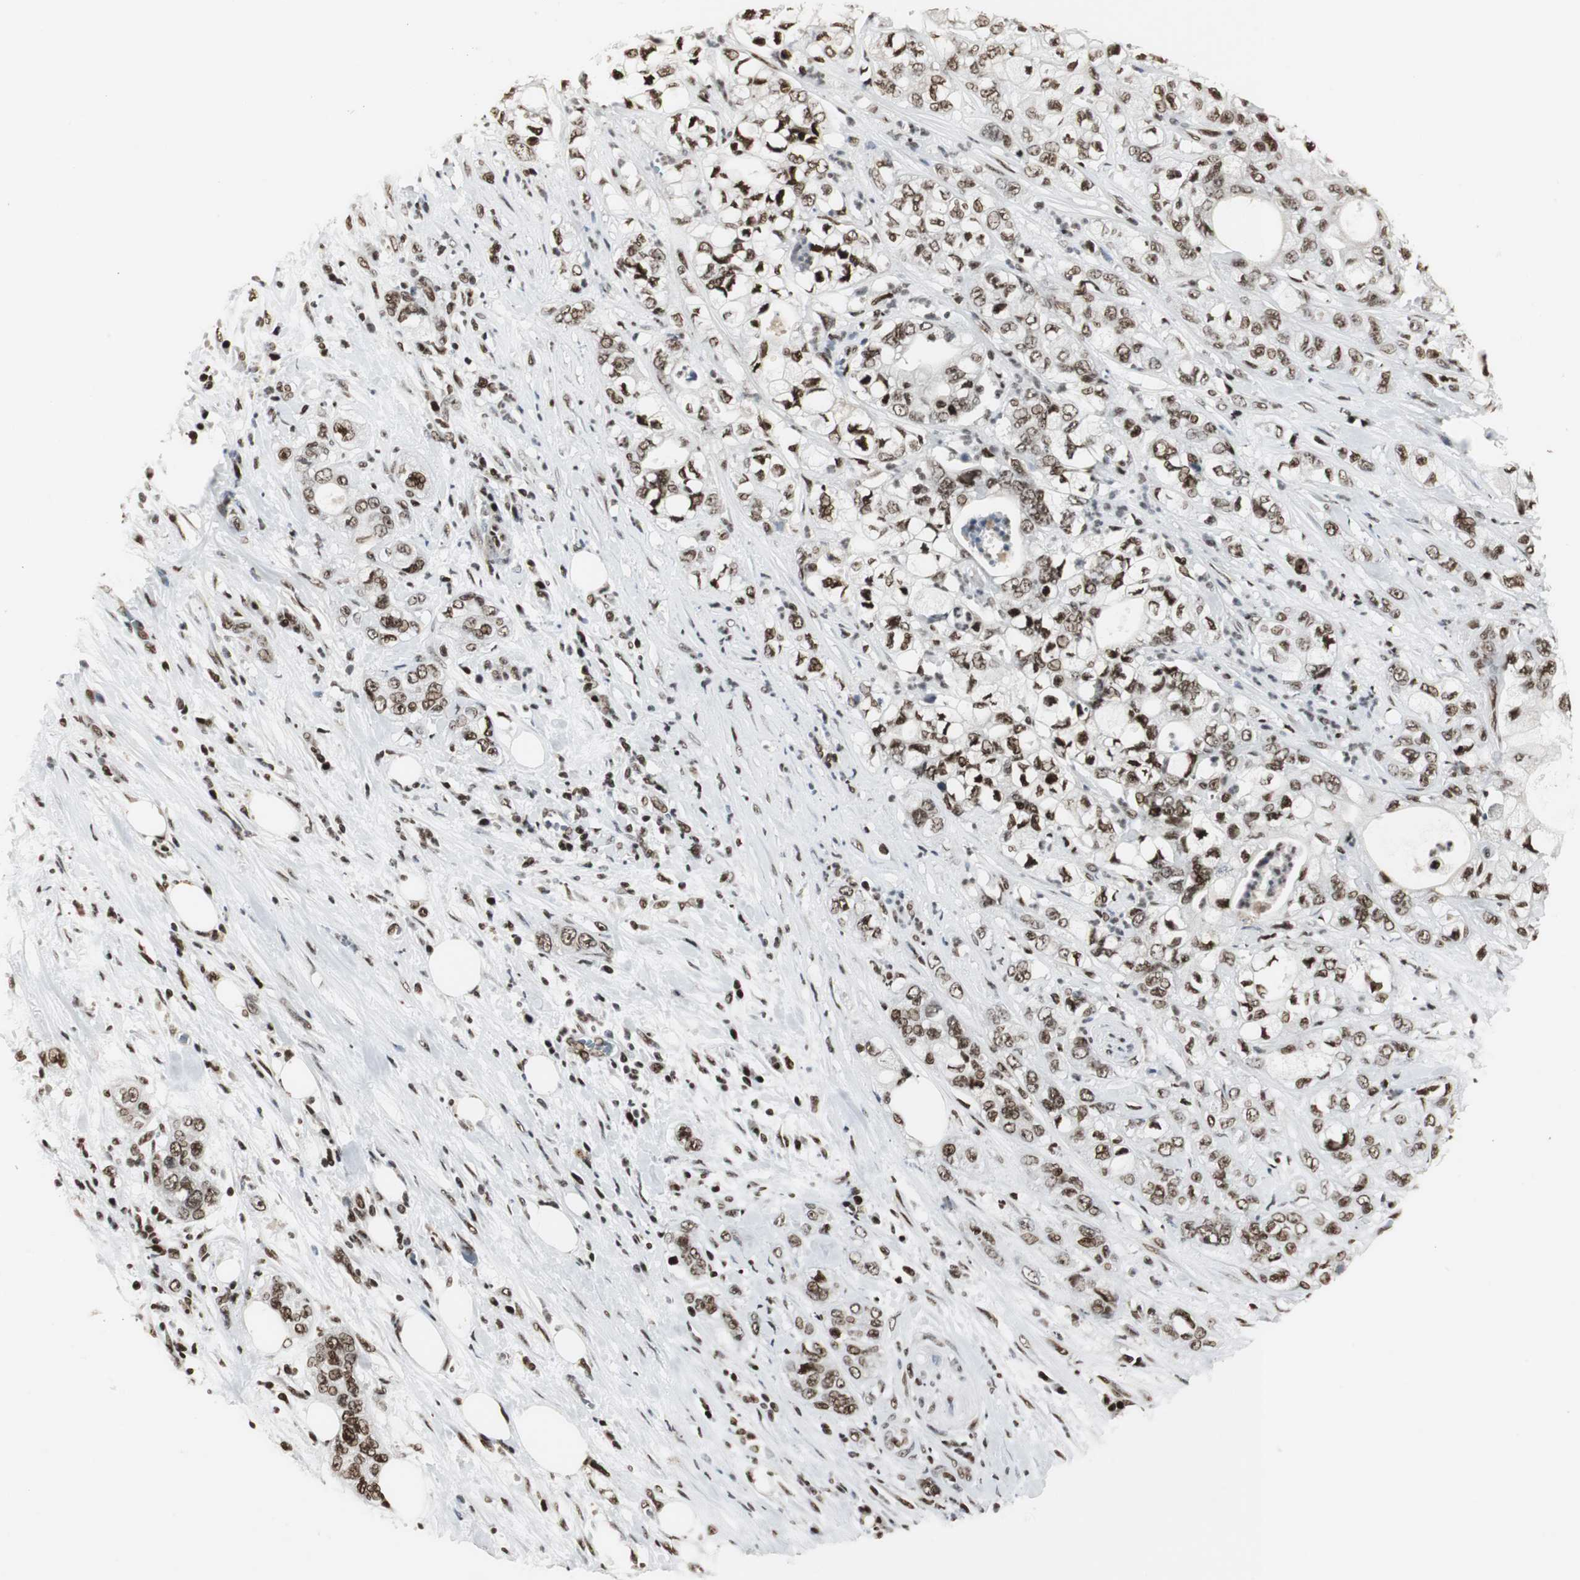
{"staining": {"intensity": "strong", "quantity": ">75%", "location": "nuclear"}, "tissue": "pancreatic cancer", "cell_type": "Tumor cells", "image_type": "cancer", "snomed": [{"axis": "morphology", "description": "Adenocarcinoma, NOS"}, {"axis": "topography", "description": "Pancreas"}], "caption": "This image exhibits immunohistochemistry (IHC) staining of pancreatic adenocarcinoma, with high strong nuclear positivity in approximately >75% of tumor cells.", "gene": "PARN", "patient": {"sex": "male", "age": 70}}